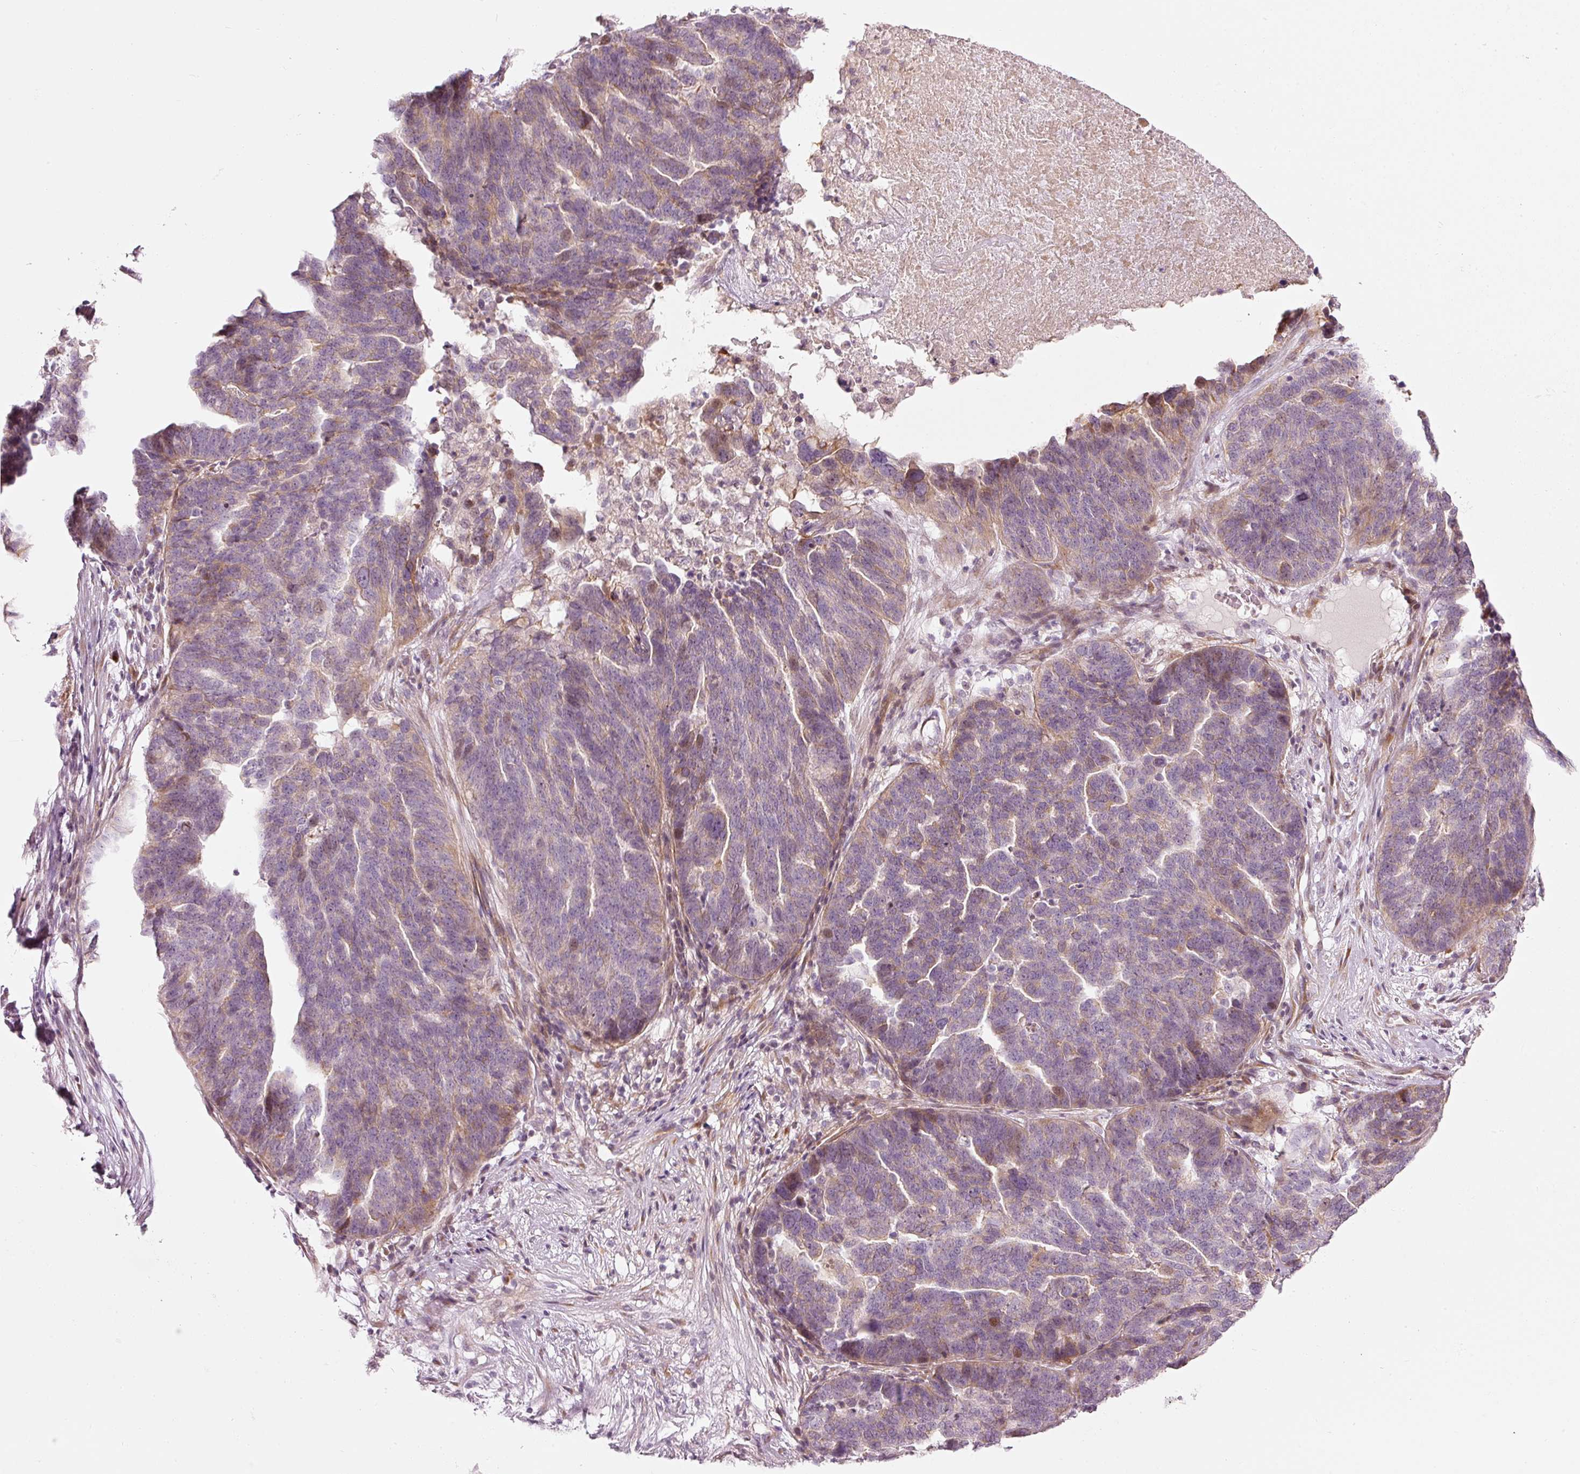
{"staining": {"intensity": "weak", "quantity": "<25%", "location": "cytoplasmic/membranous"}, "tissue": "ovarian cancer", "cell_type": "Tumor cells", "image_type": "cancer", "snomed": [{"axis": "morphology", "description": "Cystadenocarcinoma, serous, NOS"}, {"axis": "topography", "description": "Ovary"}], "caption": "Protein analysis of serous cystadenocarcinoma (ovarian) demonstrates no significant staining in tumor cells.", "gene": "SLC20A1", "patient": {"sex": "female", "age": 59}}